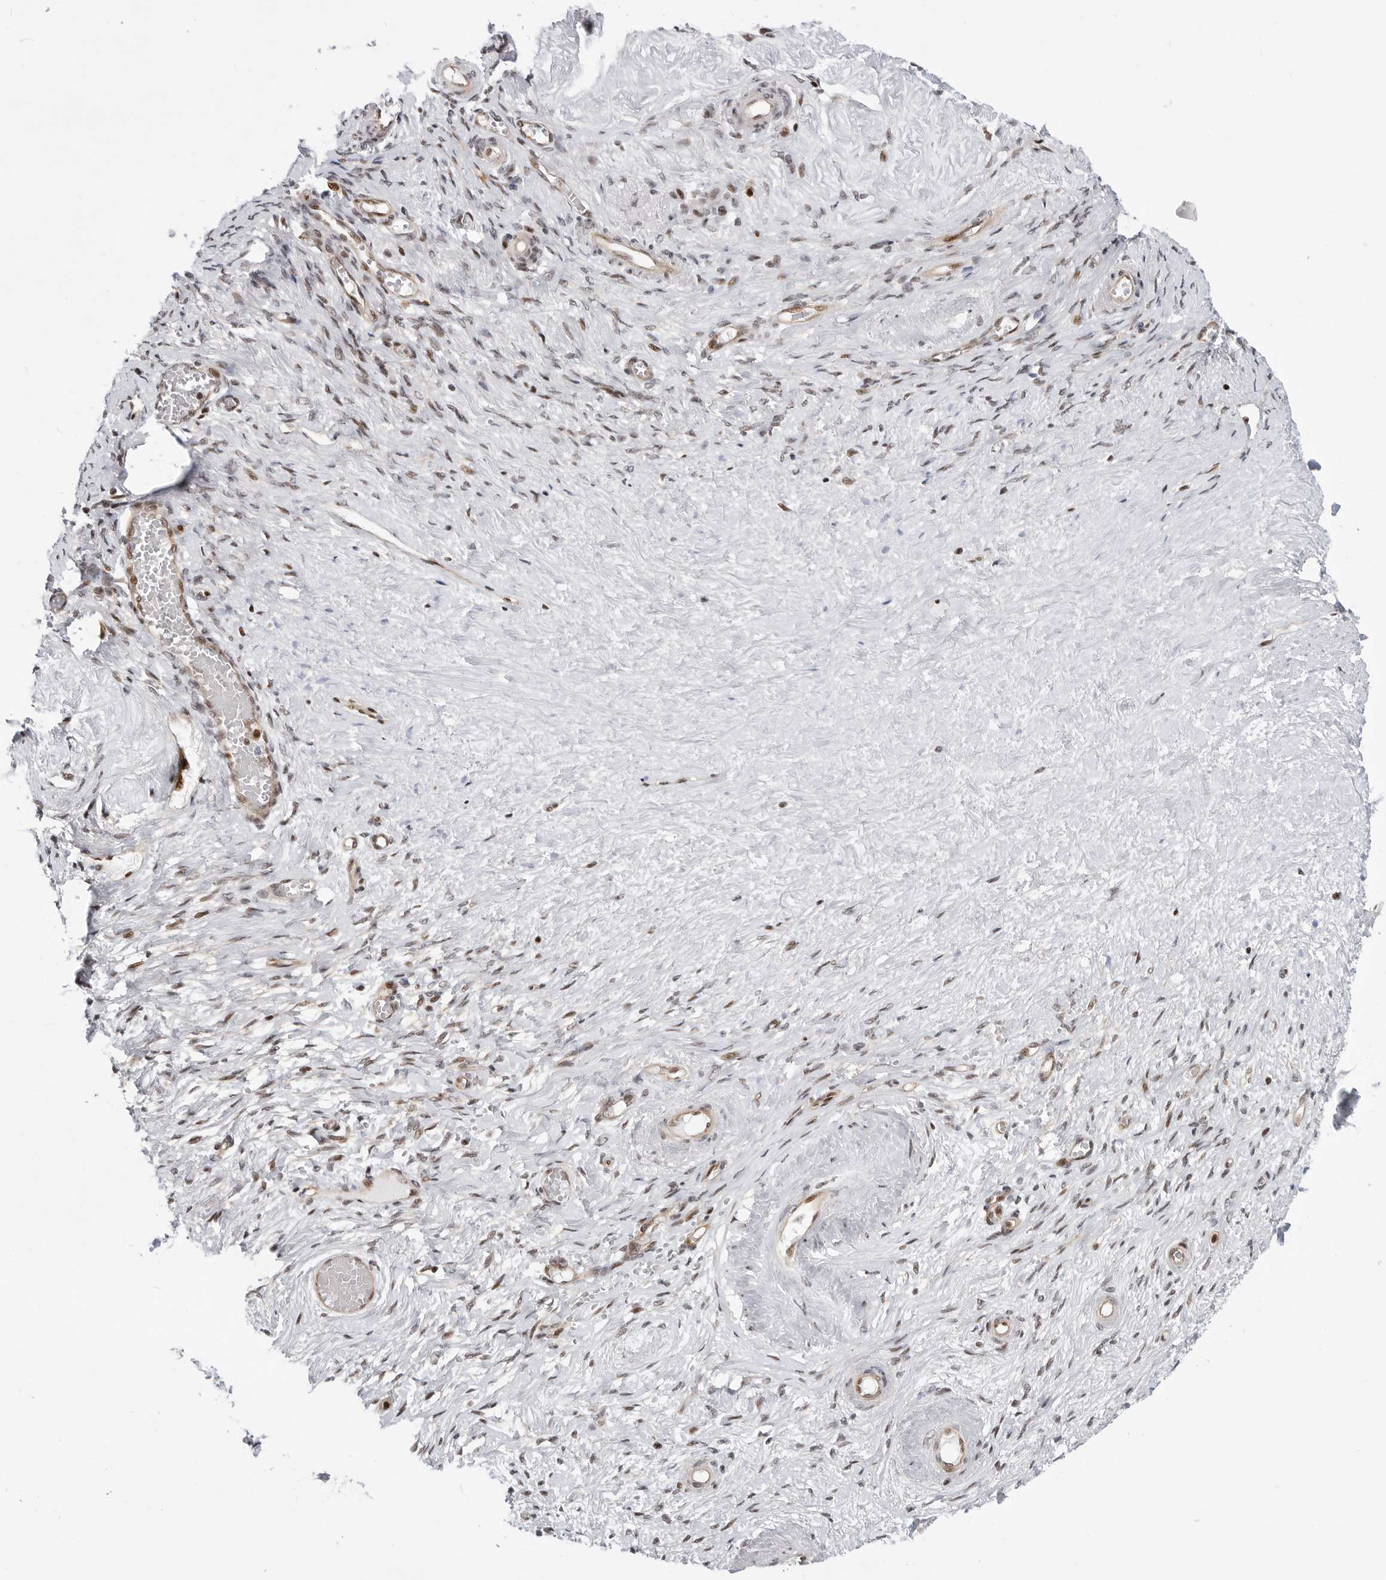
{"staining": {"intensity": "moderate", "quantity": ">75%", "location": "nuclear"}, "tissue": "adipose tissue", "cell_type": "Adipocytes", "image_type": "normal", "snomed": [{"axis": "morphology", "description": "Normal tissue, NOS"}, {"axis": "topography", "description": "Vascular tissue"}, {"axis": "topography", "description": "Fallopian tube"}, {"axis": "topography", "description": "Ovary"}], "caption": "A micrograph of human adipose tissue stained for a protein demonstrates moderate nuclear brown staining in adipocytes.", "gene": "GPATCH2", "patient": {"sex": "female", "age": 67}}